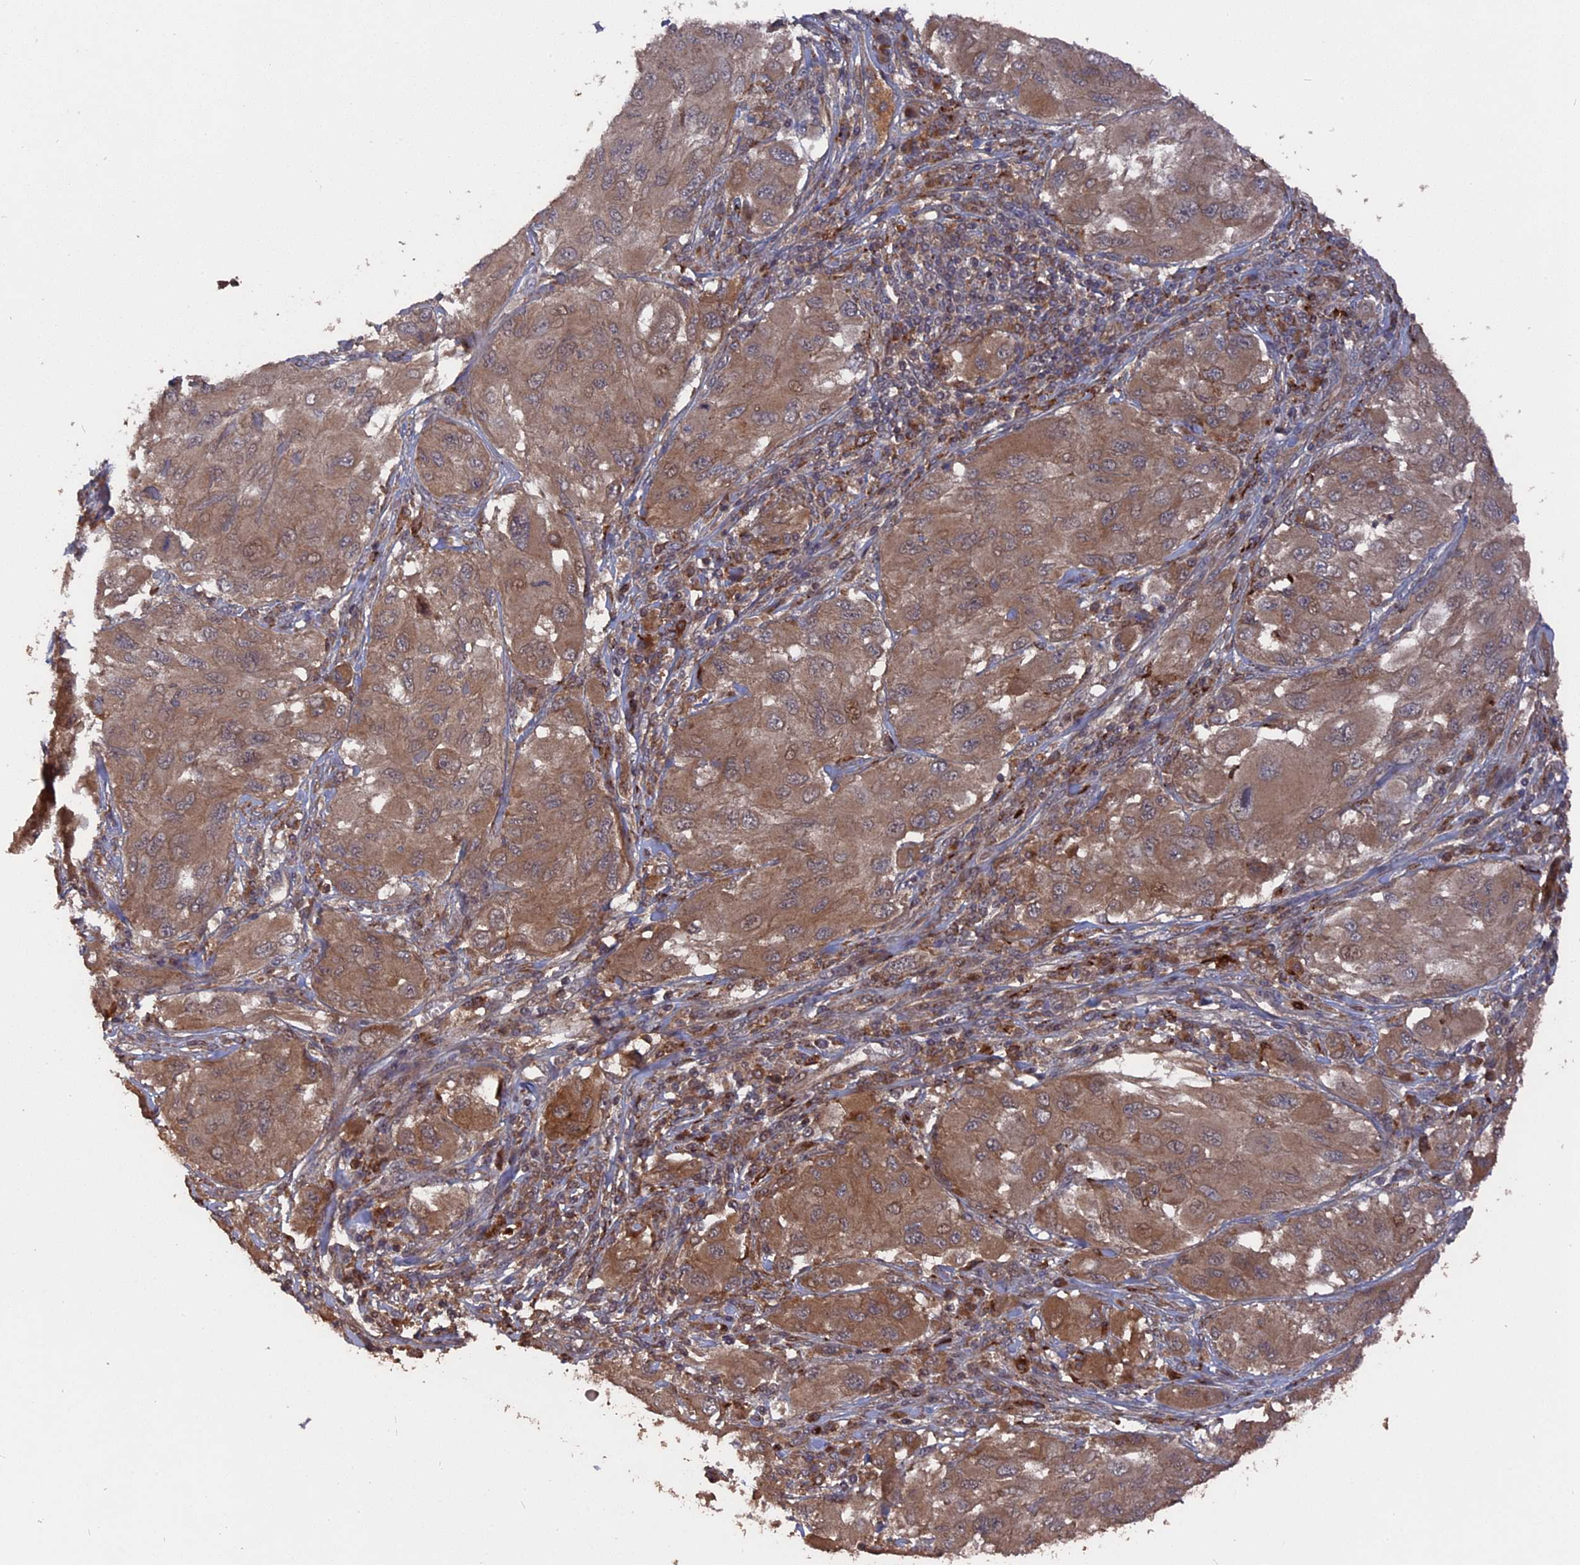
{"staining": {"intensity": "moderate", "quantity": "25%-75%", "location": "cytoplasmic/membranous"}, "tissue": "melanoma", "cell_type": "Tumor cells", "image_type": "cancer", "snomed": [{"axis": "morphology", "description": "Malignant melanoma, NOS"}, {"axis": "topography", "description": "Skin"}], "caption": "This is a photomicrograph of immunohistochemistry staining of melanoma, which shows moderate expression in the cytoplasmic/membranous of tumor cells.", "gene": "TELO2", "patient": {"sex": "female", "age": 91}}